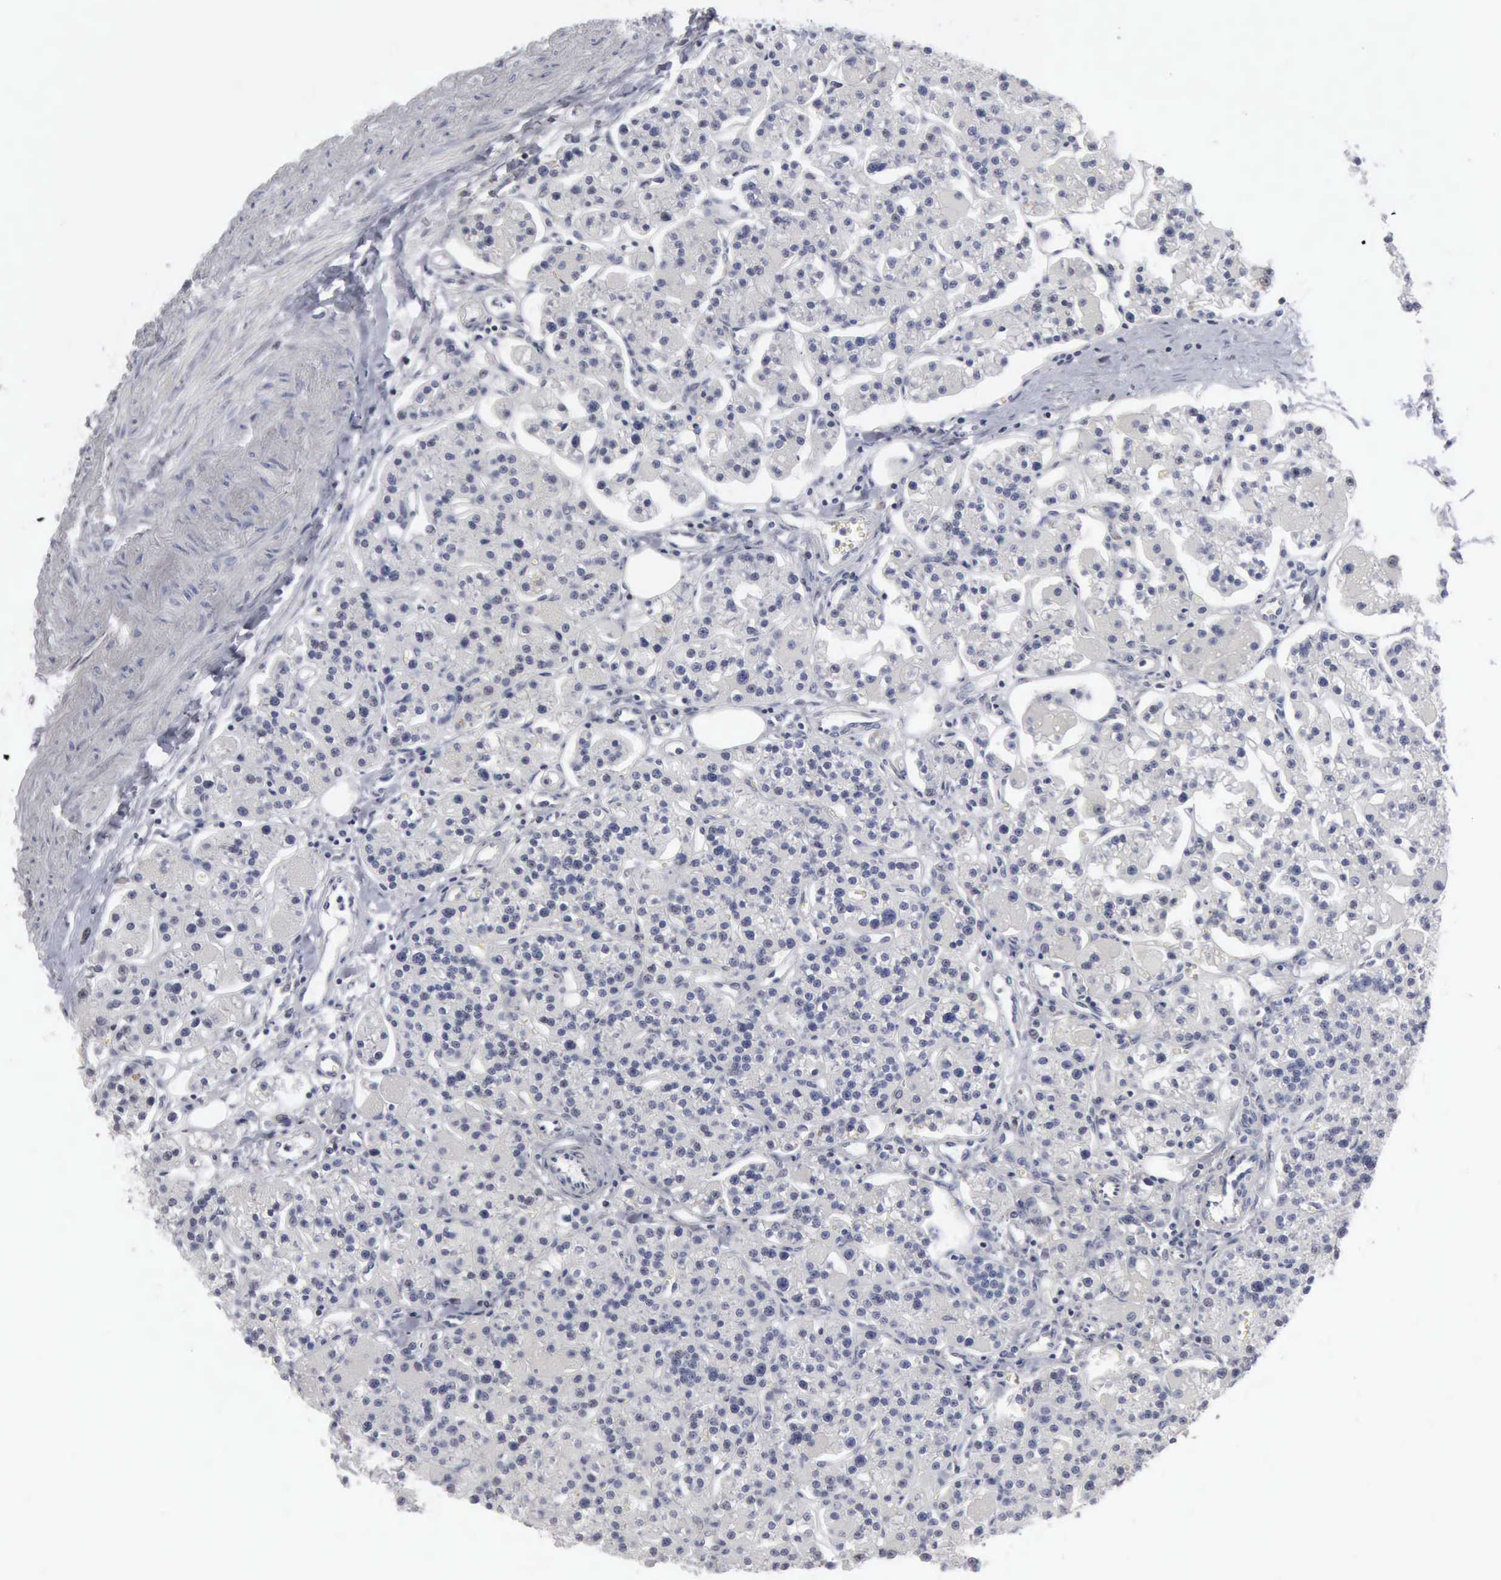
{"staining": {"intensity": "negative", "quantity": "none", "location": "none"}, "tissue": "parathyroid gland", "cell_type": "Glandular cells", "image_type": "normal", "snomed": [{"axis": "morphology", "description": "Normal tissue, NOS"}, {"axis": "topography", "description": "Parathyroid gland"}], "caption": "High magnification brightfield microscopy of normal parathyroid gland stained with DAB (brown) and counterstained with hematoxylin (blue): glandular cells show no significant positivity. (Brightfield microscopy of DAB IHC at high magnification).", "gene": "STAT1", "patient": {"sex": "female", "age": 58}}